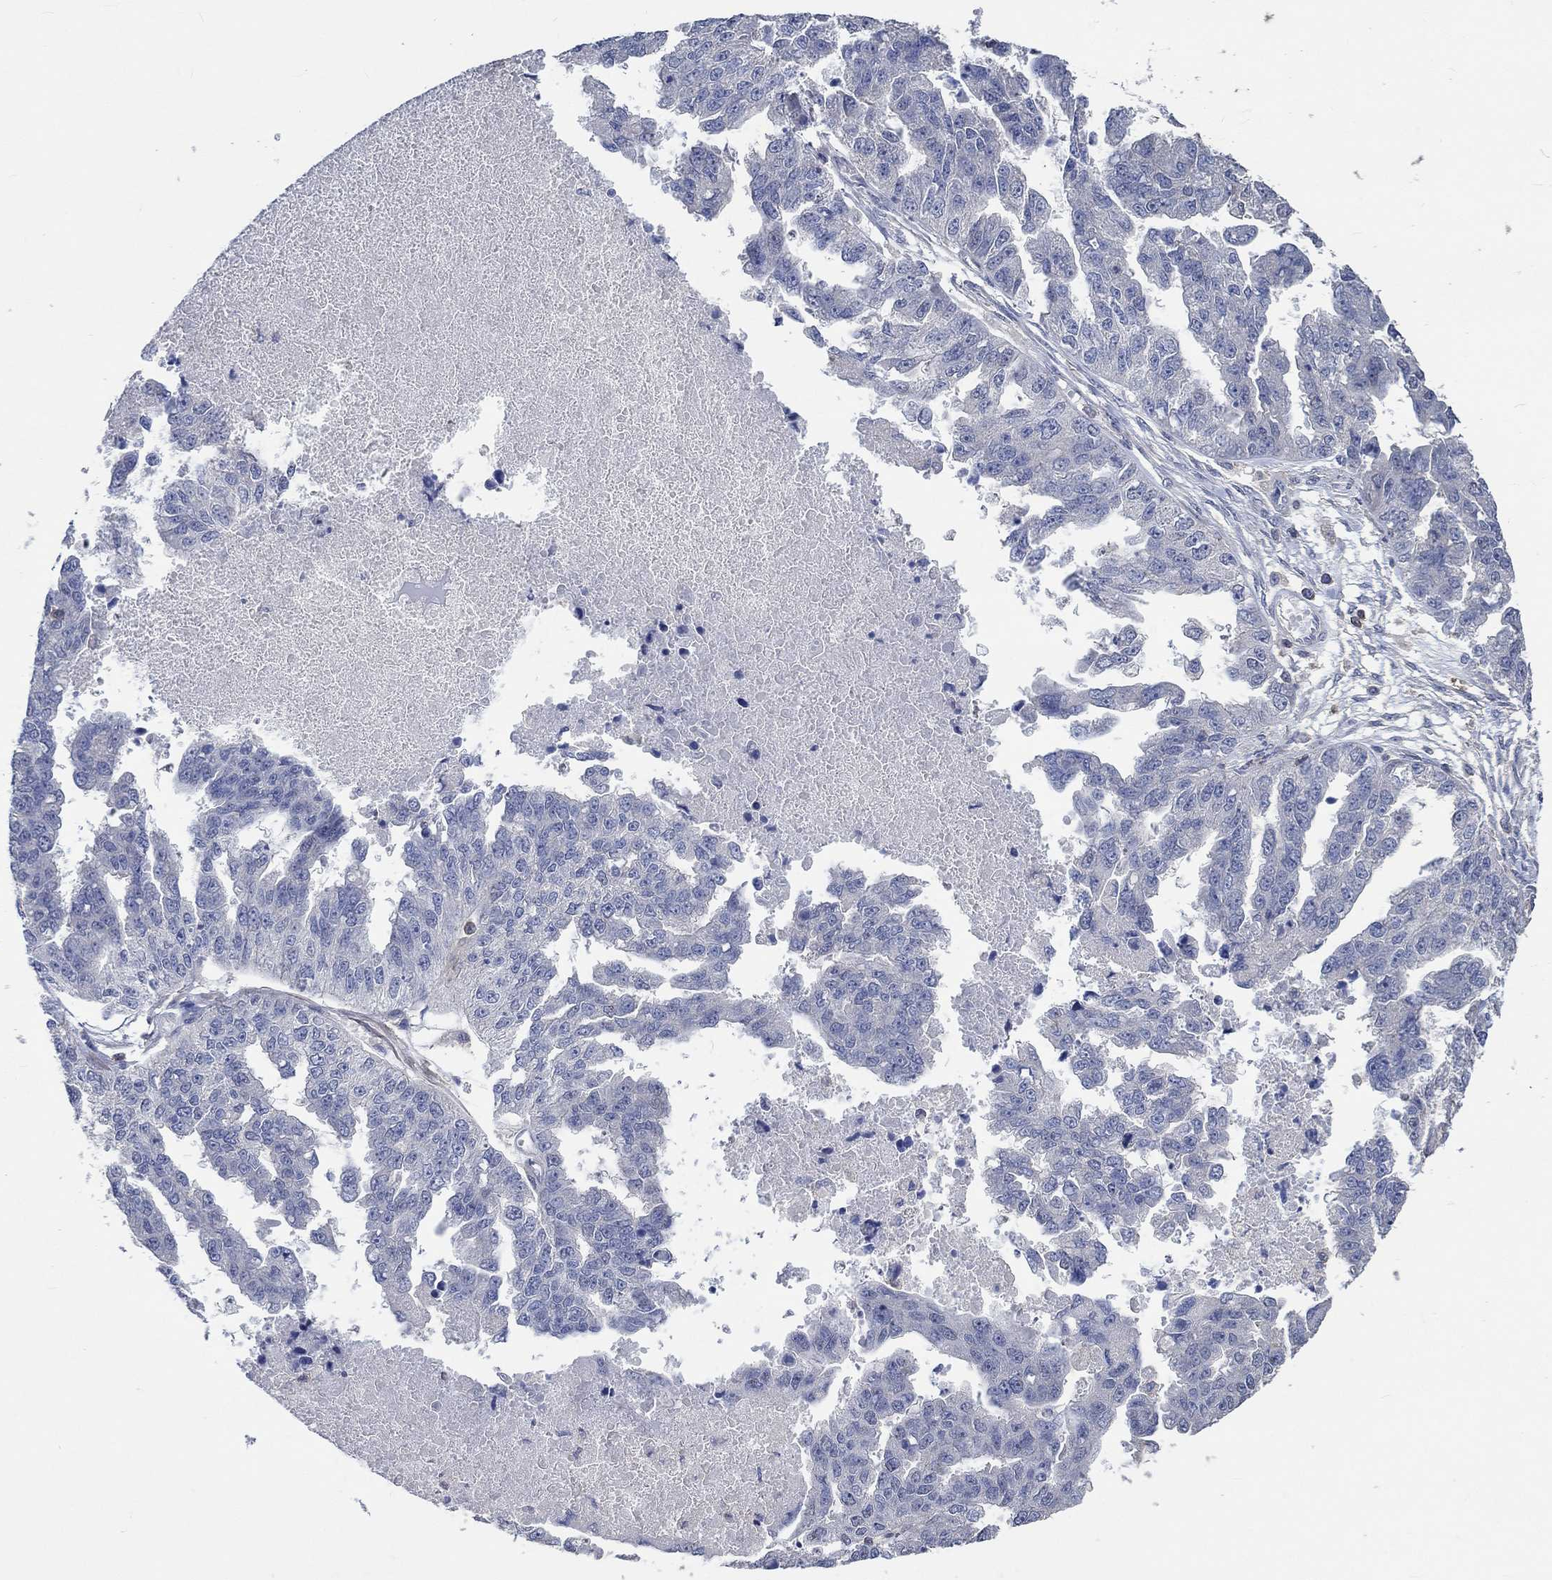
{"staining": {"intensity": "negative", "quantity": "none", "location": "none"}, "tissue": "ovarian cancer", "cell_type": "Tumor cells", "image_type": "cancer", "snomed": [{"axis": "morphology", "description": "Cystadenocarcinoma, serous, NOS"}, {"axis": "topography", "description": "Ovary"}], "caption": "Ovarian cancer was stained to show a protein in brown. There is no significant expression in tumor cells.", "gene": "TNFAIP8L3", "patient": {"sex": "female", "age": 58}}